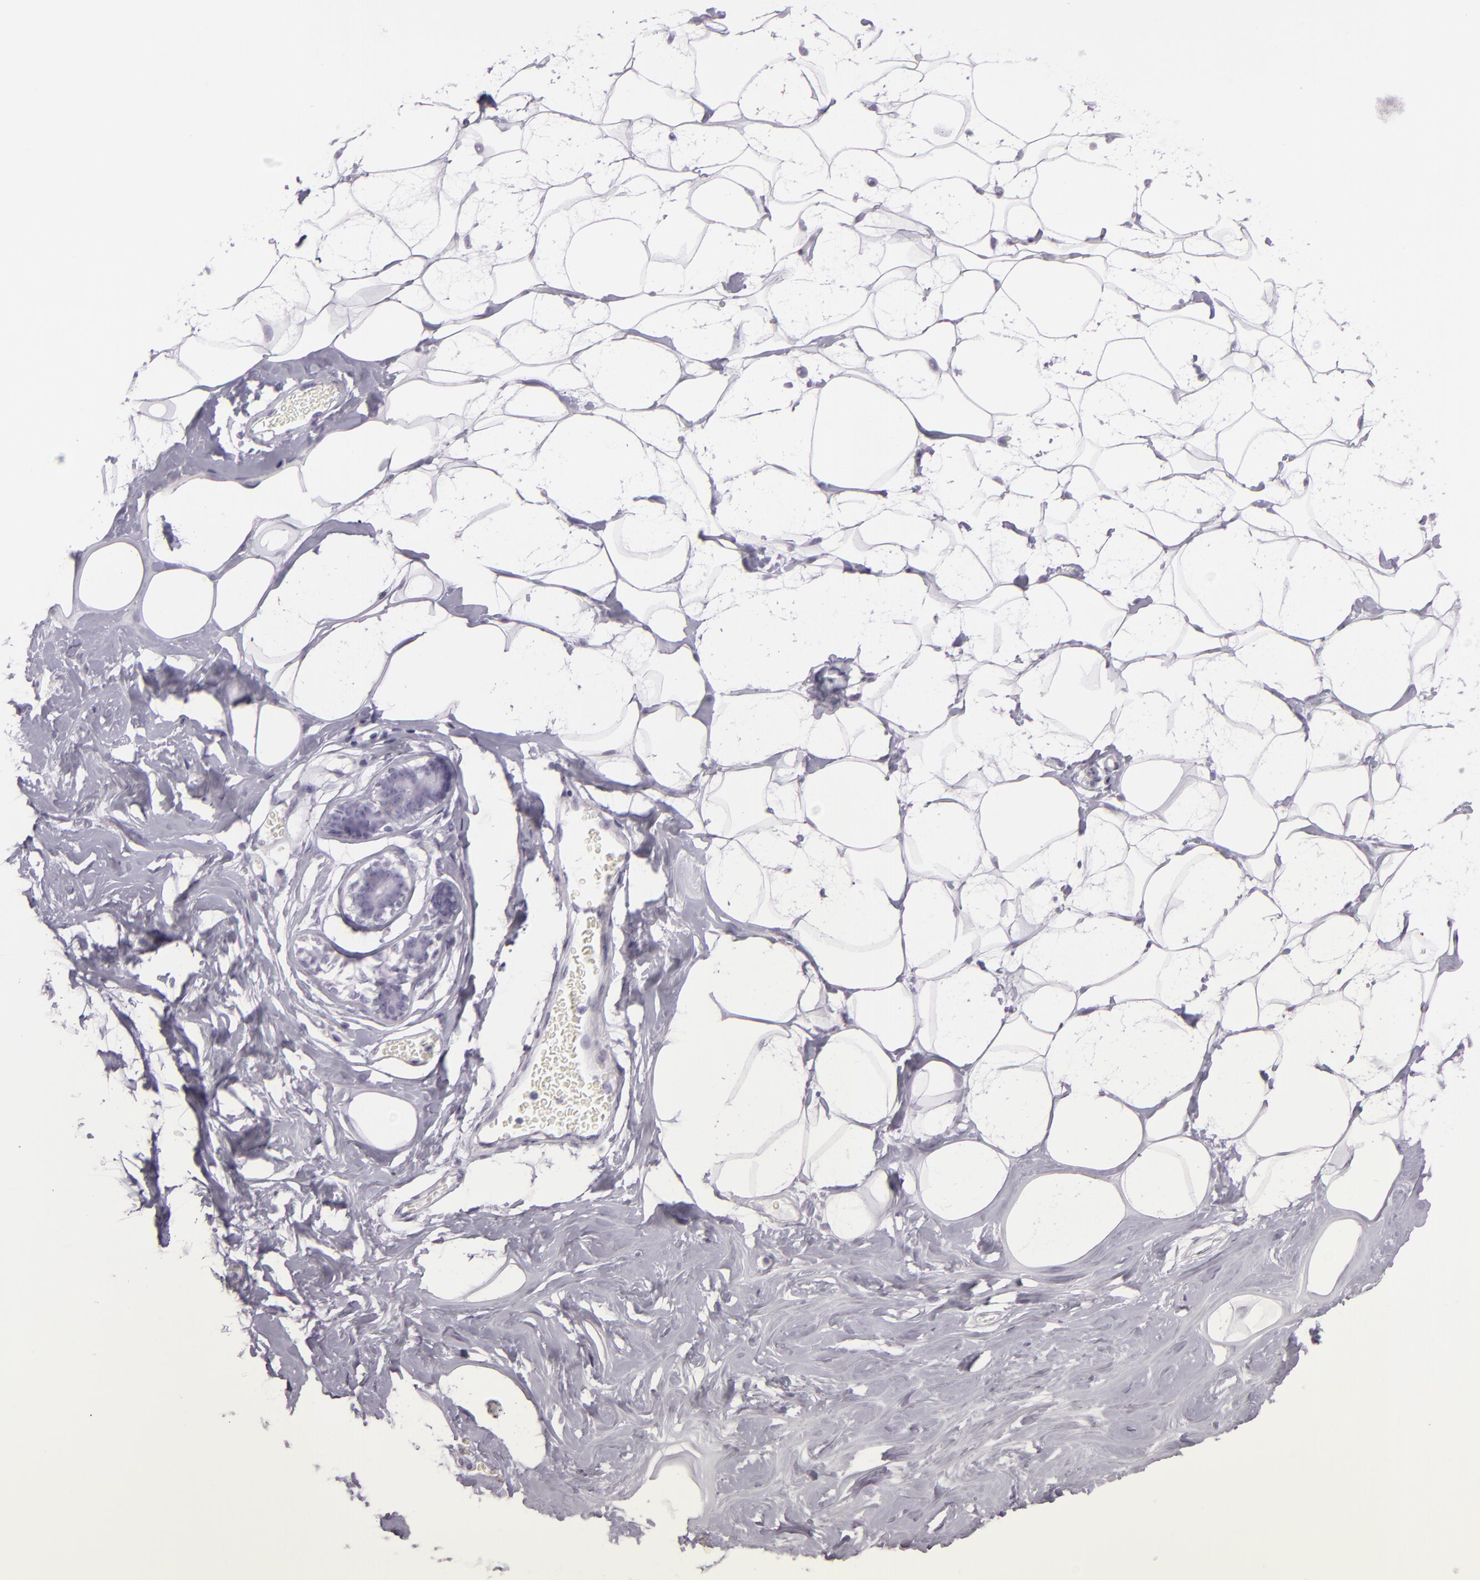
{"staining": {"intensity": "negative", "quantity": "none", "location": "none"}, "tissue": "breast", "cell_type": "Adipocytes", "image_type": "normal", "snomed": [{"axis": "morphology", "description": "Normal tissue, NOS"}, {"axis": "morphology", "description": "Fibrosis, NOS"}, {"axis": "topography", "description": "Breast"}], "caption": "Image shows no significant protein positivity in adipocytes of normal breast.", "gene": "MUC6", "patient": {"sex": "female", "age": 39}}